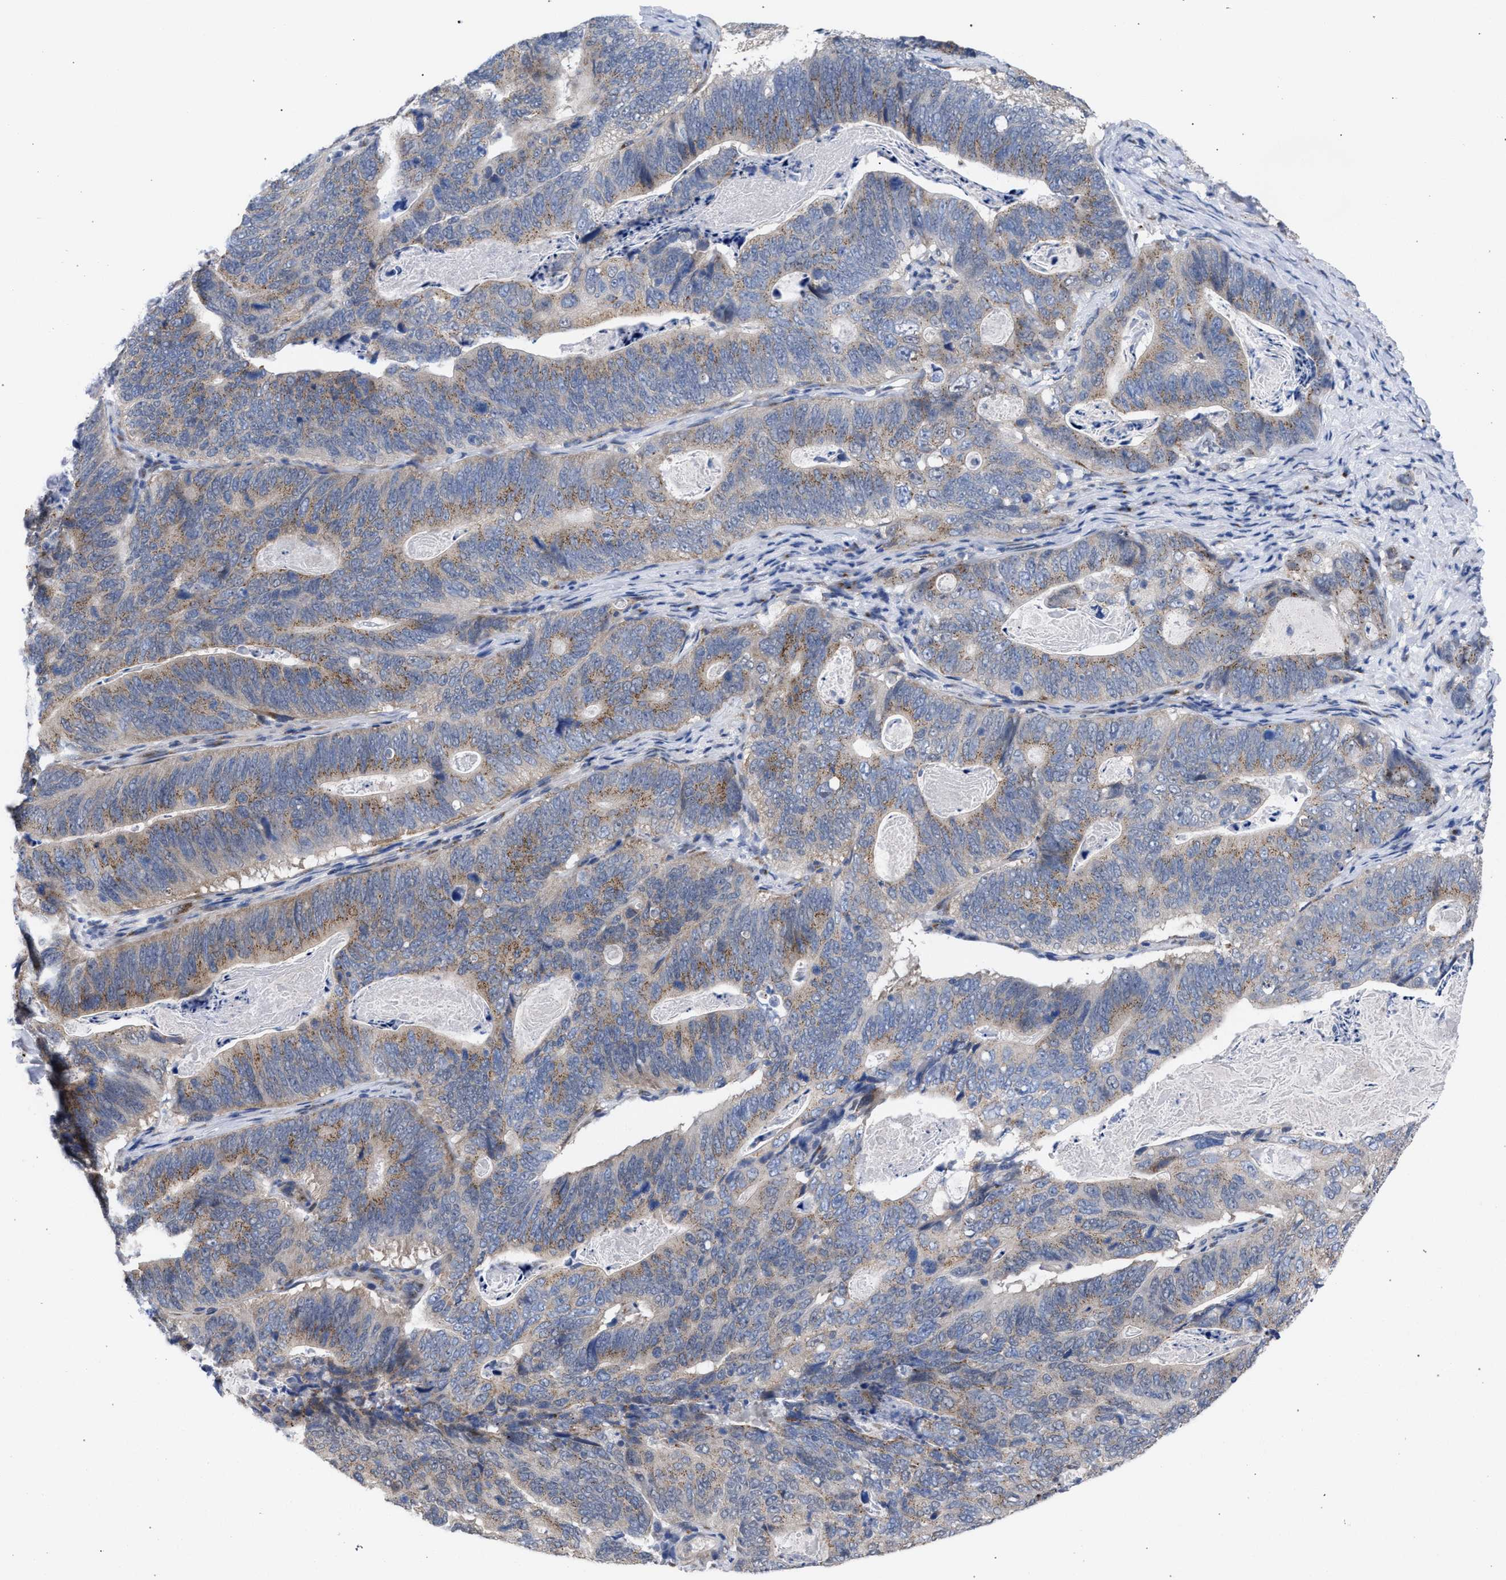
{"staining": {"intensity": "moderate", "quantity": ">75%", "location": "cytoplasmic/membranous"}, "tissue": "stomach cancer", "cell_type": "Tumor cells", "image_type": "cancer", "snomed": [{"axis": "morphology", "description": "Normal tissue, NOS"}, {"axis": "morphology", "description": "Adenocarcinoma, NOS"}, {"axis": "topography", "description": "Stomach"}], "caption": "A brown stain shows moderate cytoplasmic/membranous expression of a protein in human stomach cancer (adenocarcinoma) tumor cells.", "gene": "GOLGA2", "patient": {"sex": "female", "age": 89}}